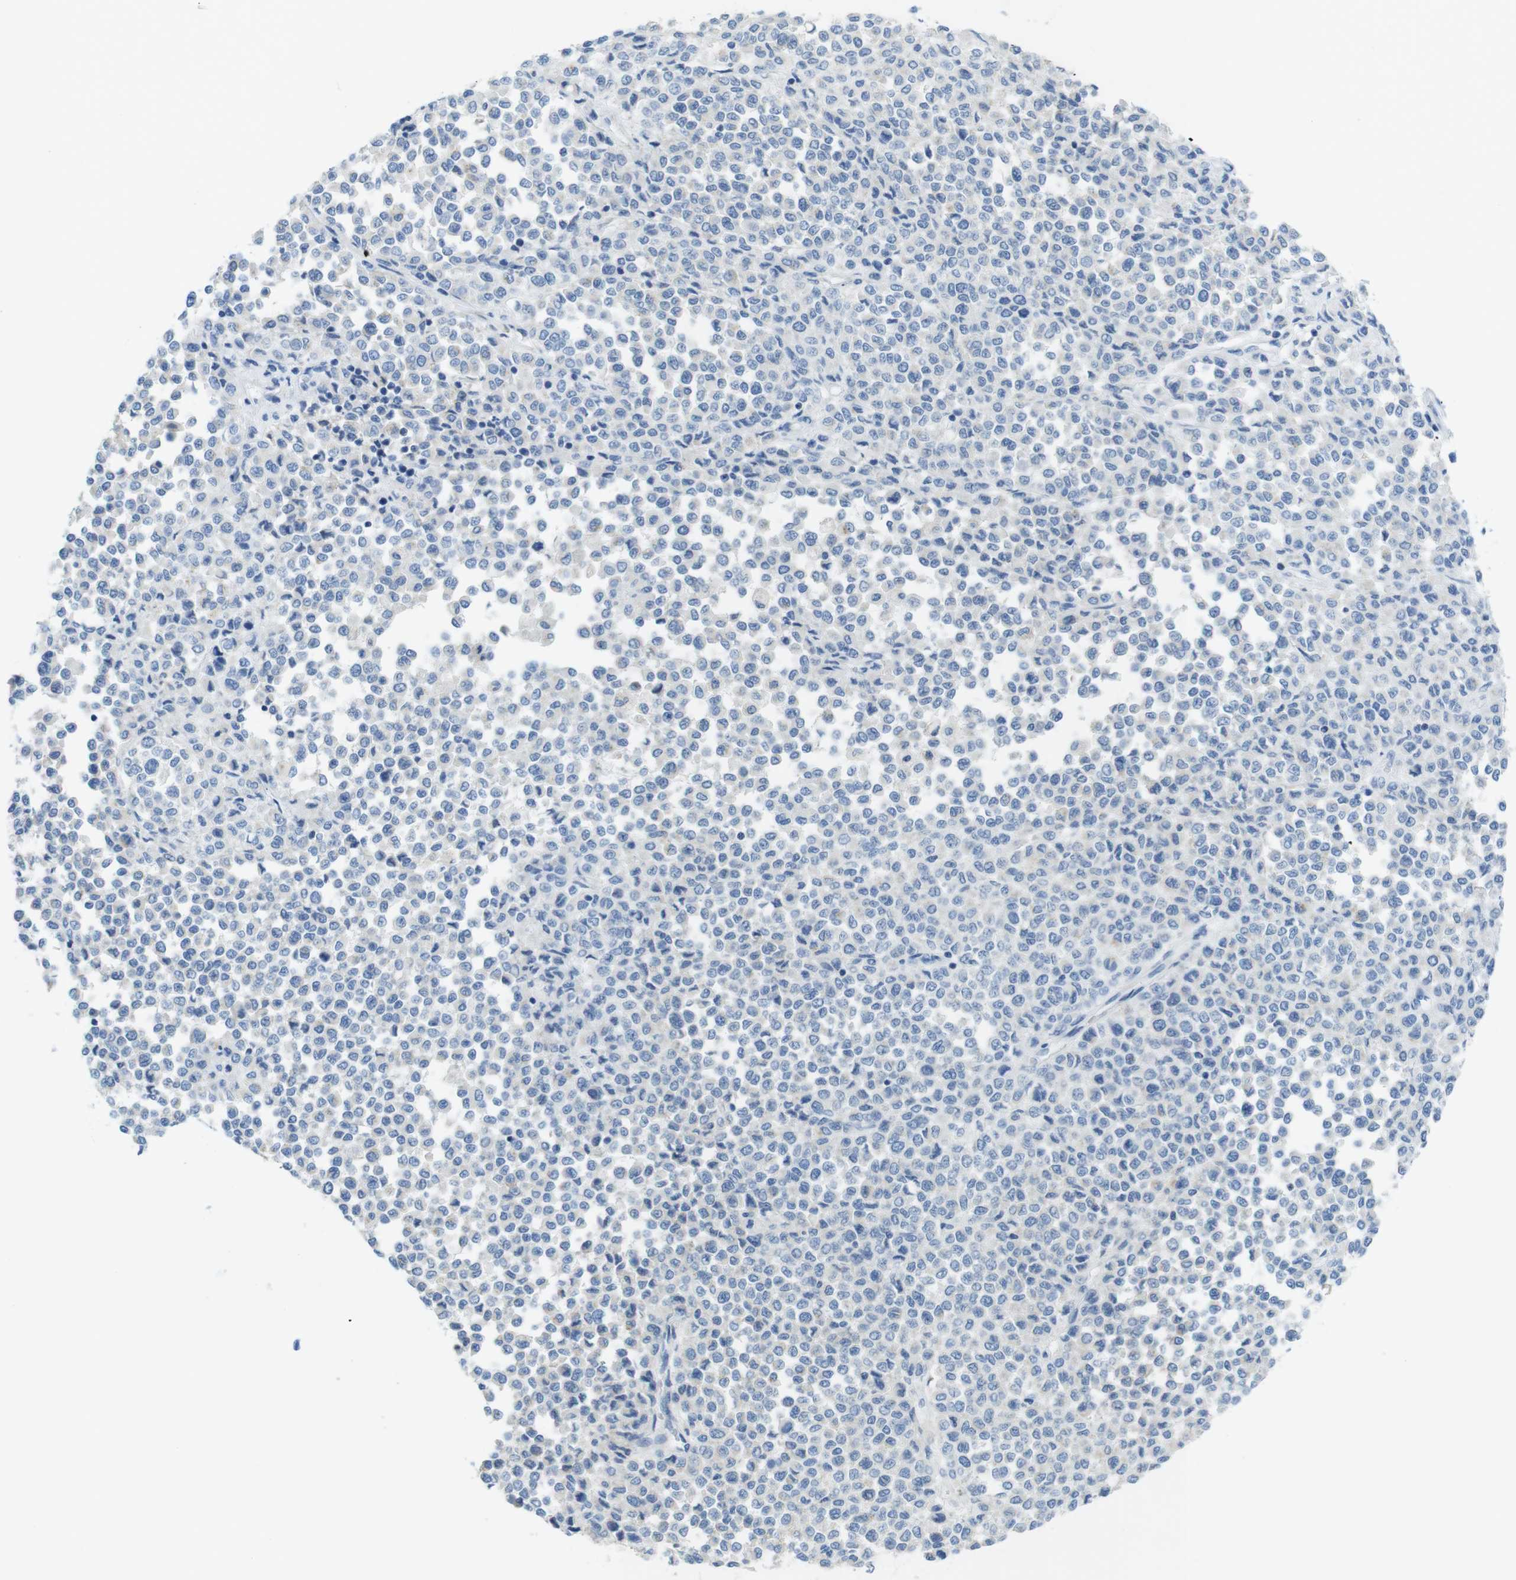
{"staining": {"intensity": "negative", "quantity": "none", "location": "none"}, "tissue": "melanoma", "cell_type": "Tumor cells", "image_type": "cancer", "snomed": [{"axis": "morphology", "description": "Malignant melanoma, Metastatic site"}, {"axis": "topography", "description": "Pancreas"}], "caption": "IHC micrograph of melanoma stained for a protein (brown), which demonstrates no staining in tumor cells. (Brightfield microscopy of DAB (3,3'-diaminobenzidine) immunohistochemistry (IHC) at high magnification).", "gene": "ASIC5", "patient": {"sex": "female", "age": 30}}